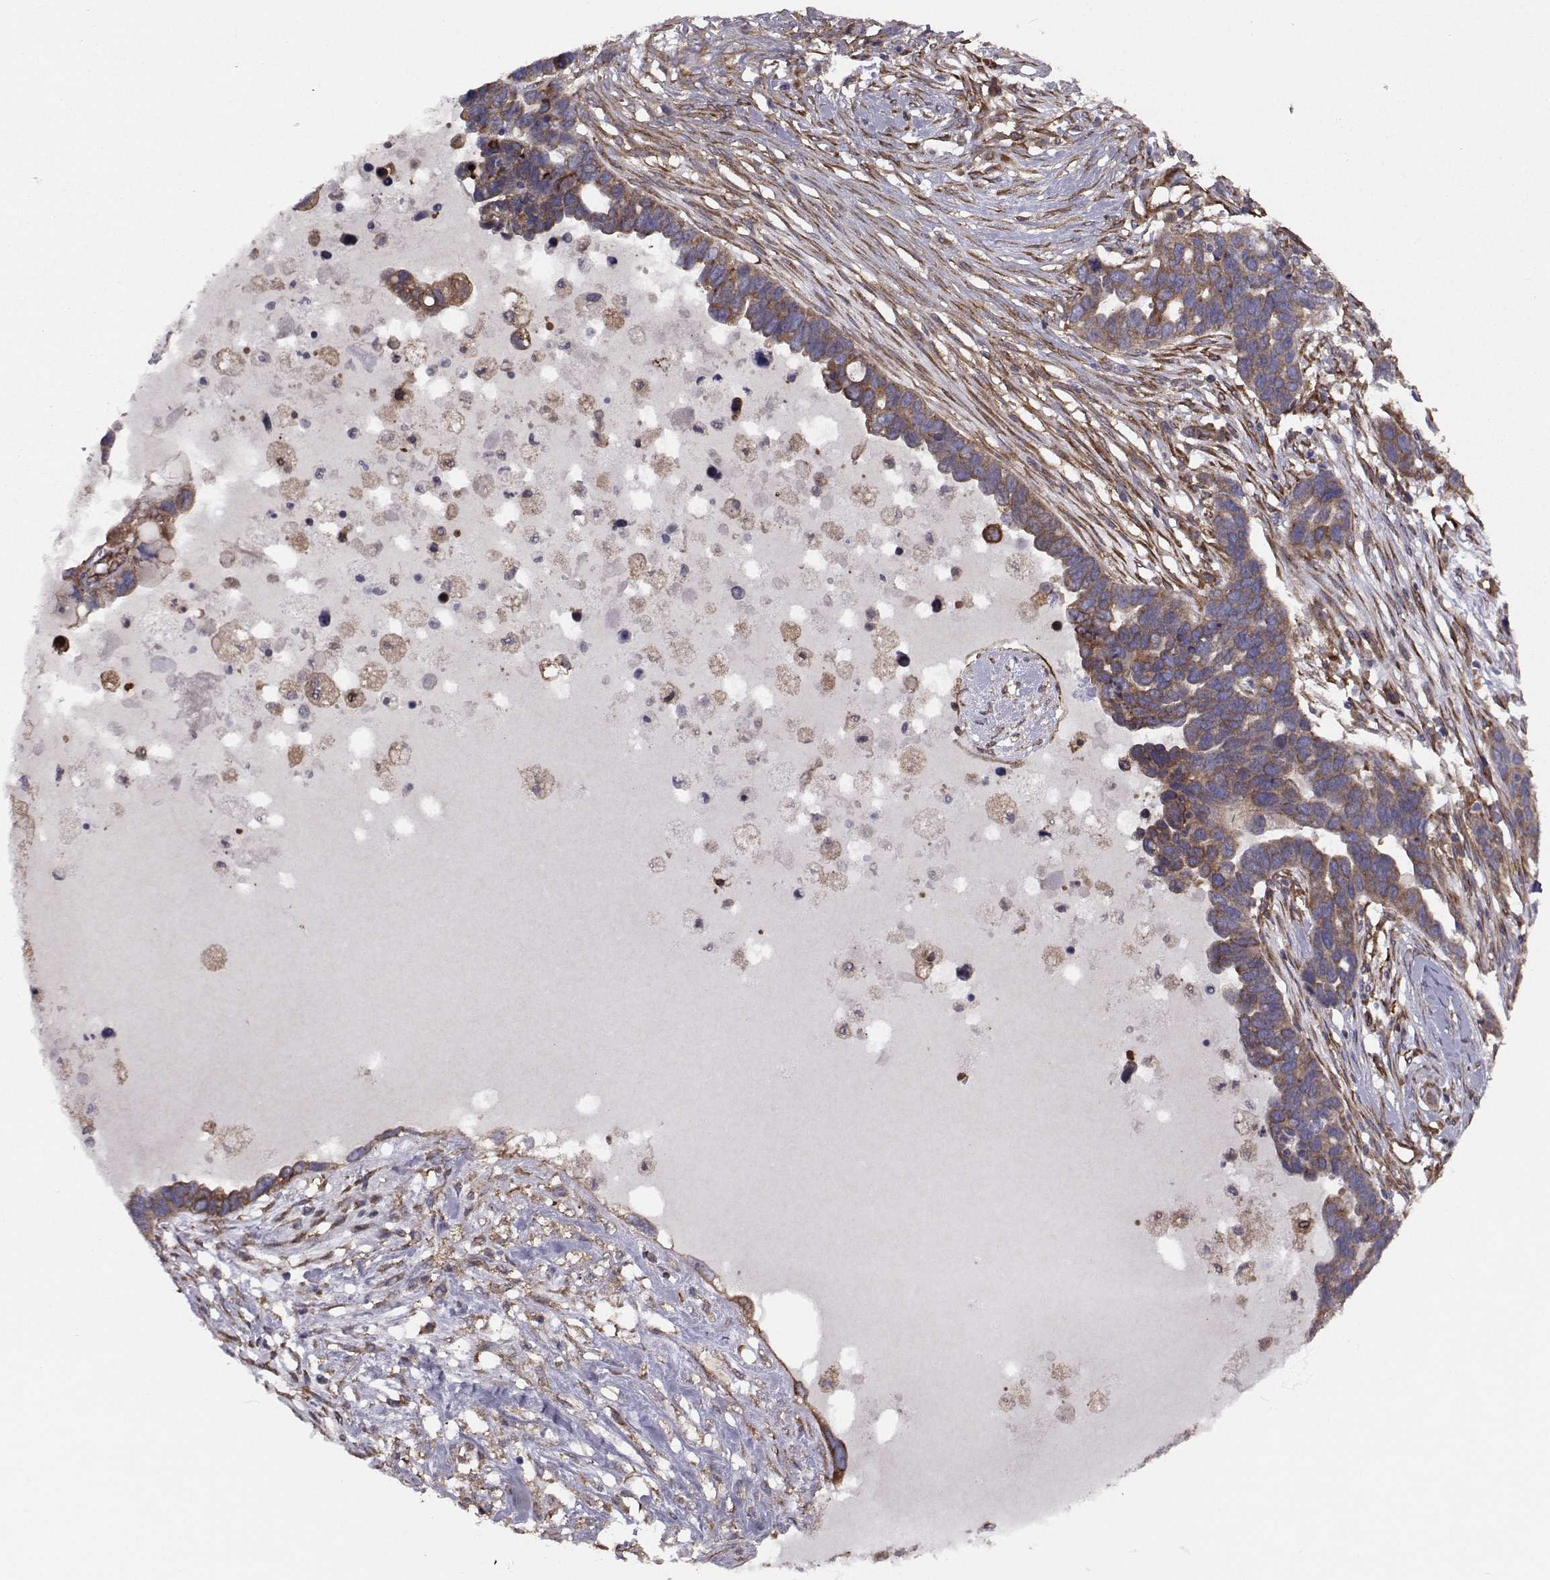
{"staining": {"intensity": "moderate", "quantity": "25%-75%", "location": "cytoplasmic/membranous"}, "tissue": "ovarian cancer", "cell_type": "Tumor cells", "image_type": "cancer", "snomed": [{"axis": "morphology", "description": "Cystadenocarcinoma, serous, NOS"}, {"axis": "topography", "description": "Ovary"}], "caption": "The image demonstrates a brown stain indicating the presence of a protein in the cytoplasmic/membranous of tumor cells in ovarian cancer.", "gene": "TRIP10", "patient": {"sex": "female", "age": 54}}